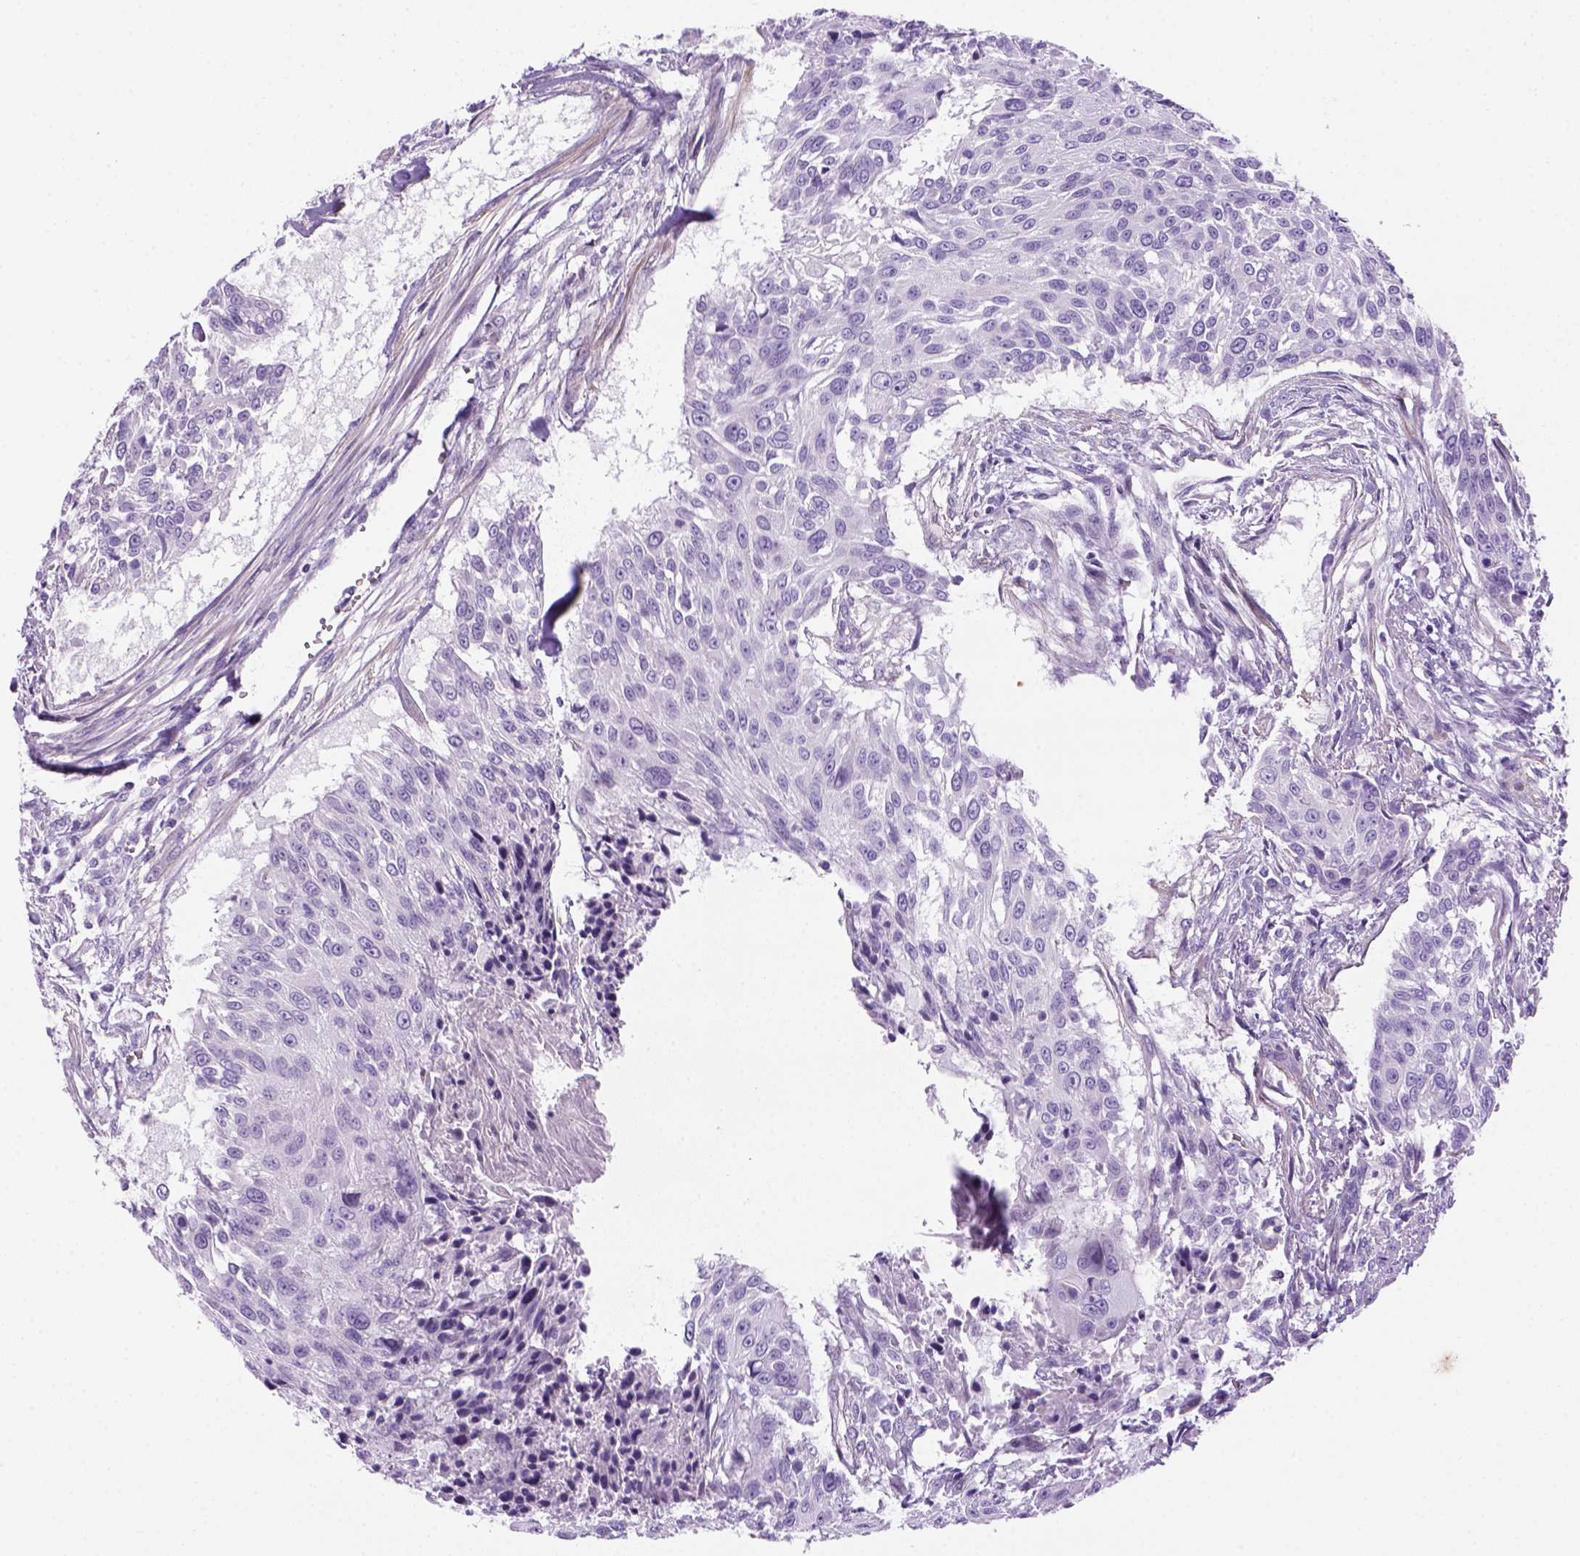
{"staining": {"intensity": "negative", "quantity": "none", "location": "none"}, "tissue": "urothelial cancer", "cell_type": "Tumor cells", "image_type": "cancer", "snomed": [{"axis": "morphology", "description": "Urothelial carcinoma, NOS"}, {"axis": "topography", "description": "Urinary bladder"}], "caption": "Histopathology image shows no protein staining in tumor cells of urothelial cancer tissue. (Brightfield microscopy of DAB immunohistochemistry (IHC) at high magnification).", "gene": "DNAH11", "patient": {"sex": "male", "age": 55}}